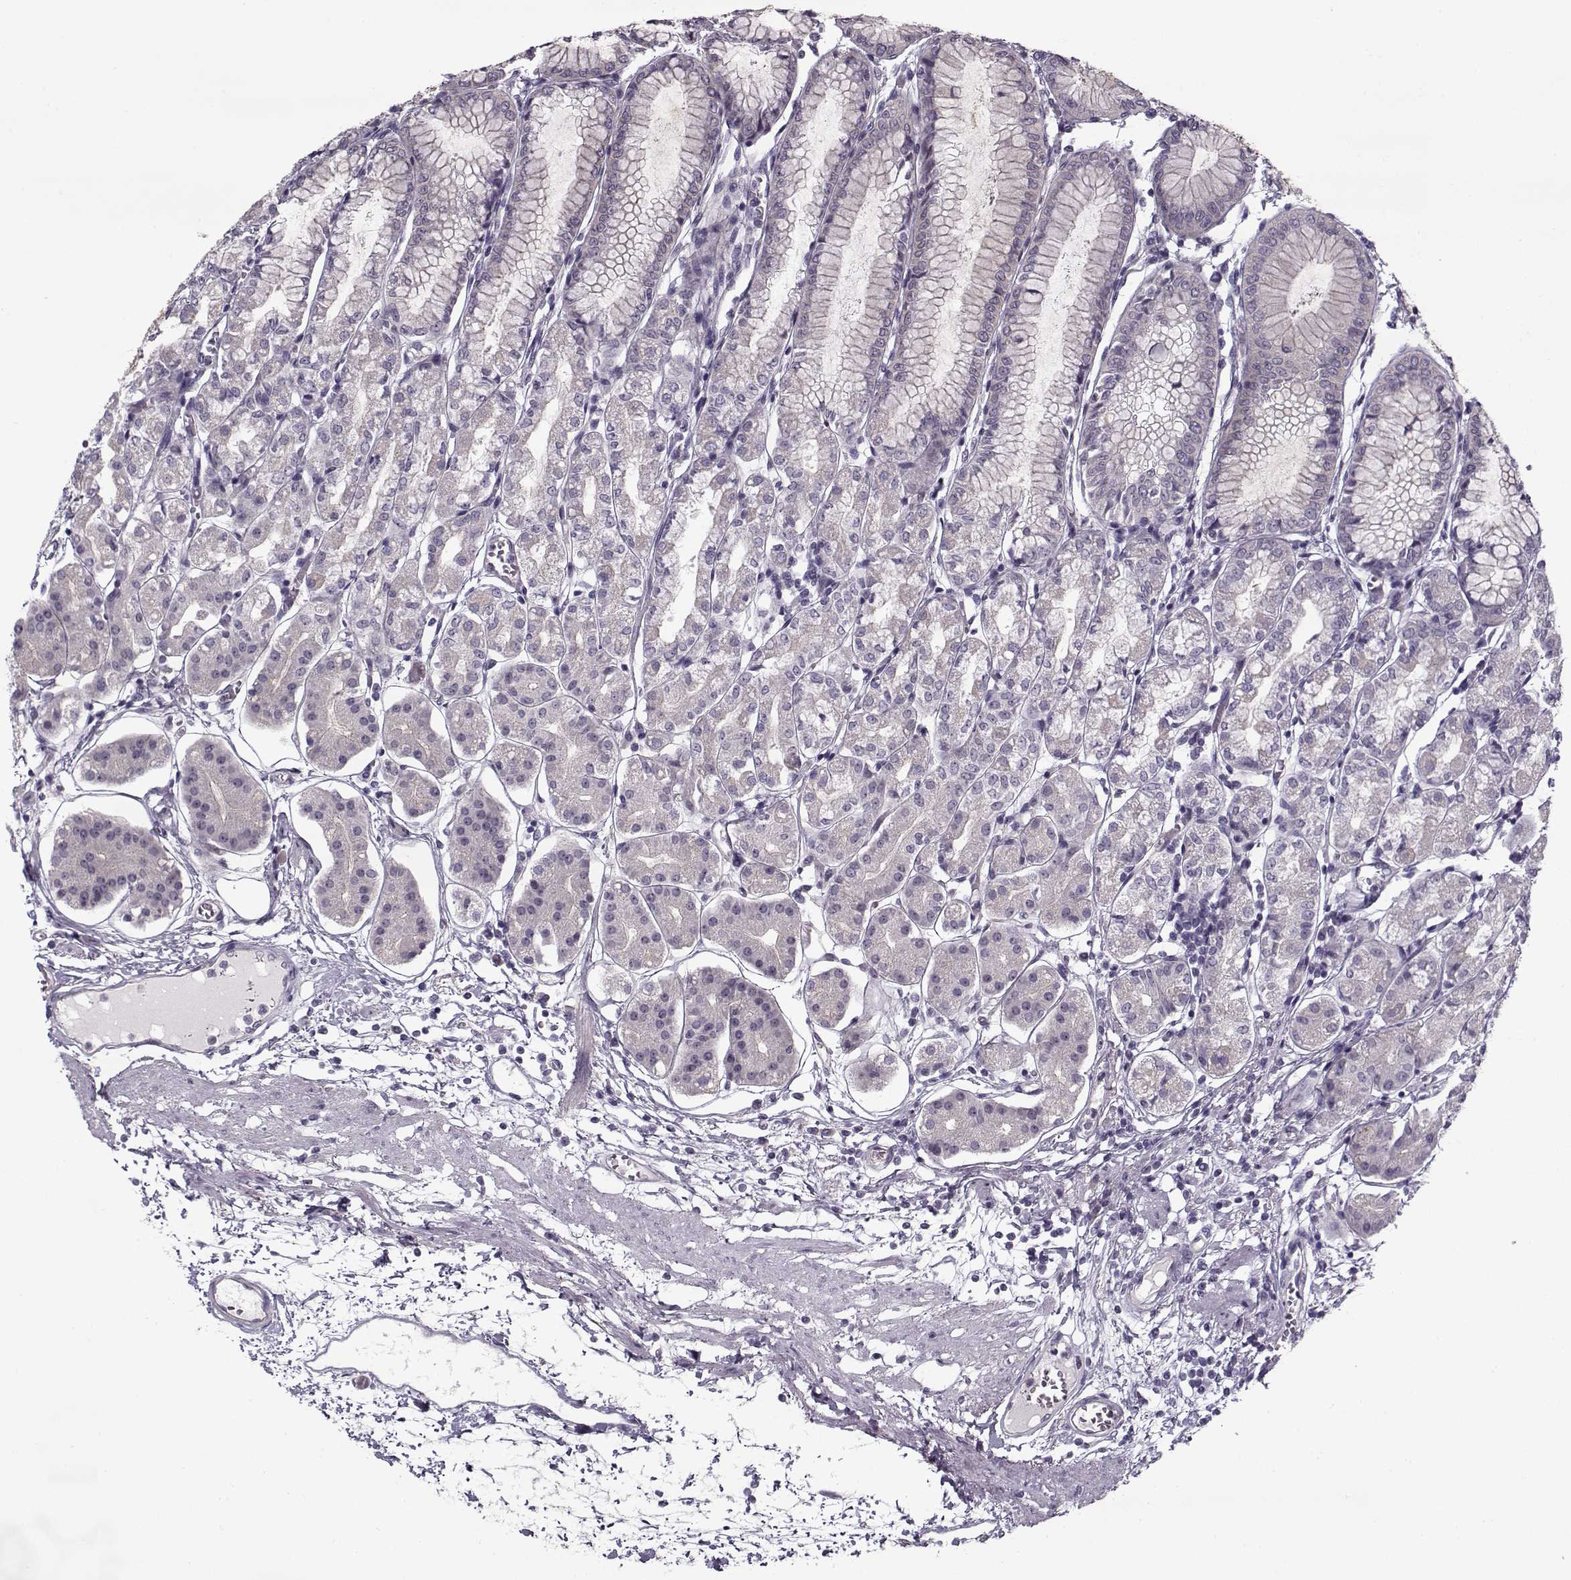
{"staining": {"intensity": "negative", "quantity": "none", "location": "none"}, "tissue": "stomach", "cell_type": "Glandular cells", "image_type": "normal", "snomed": [{"axis": "morphology", "description": "Normal tissue, NOS"}, {"axis": "topography", "description": "Skeletal muscle"}, {"axis": "topography", "description": "Stomach"}], "caption": "Human stomach stained for a protein using immunohistochemistry displays no staining in glandular cells.", "gene": "PNMT", "patient": {"sex": "female", "age": 57}}